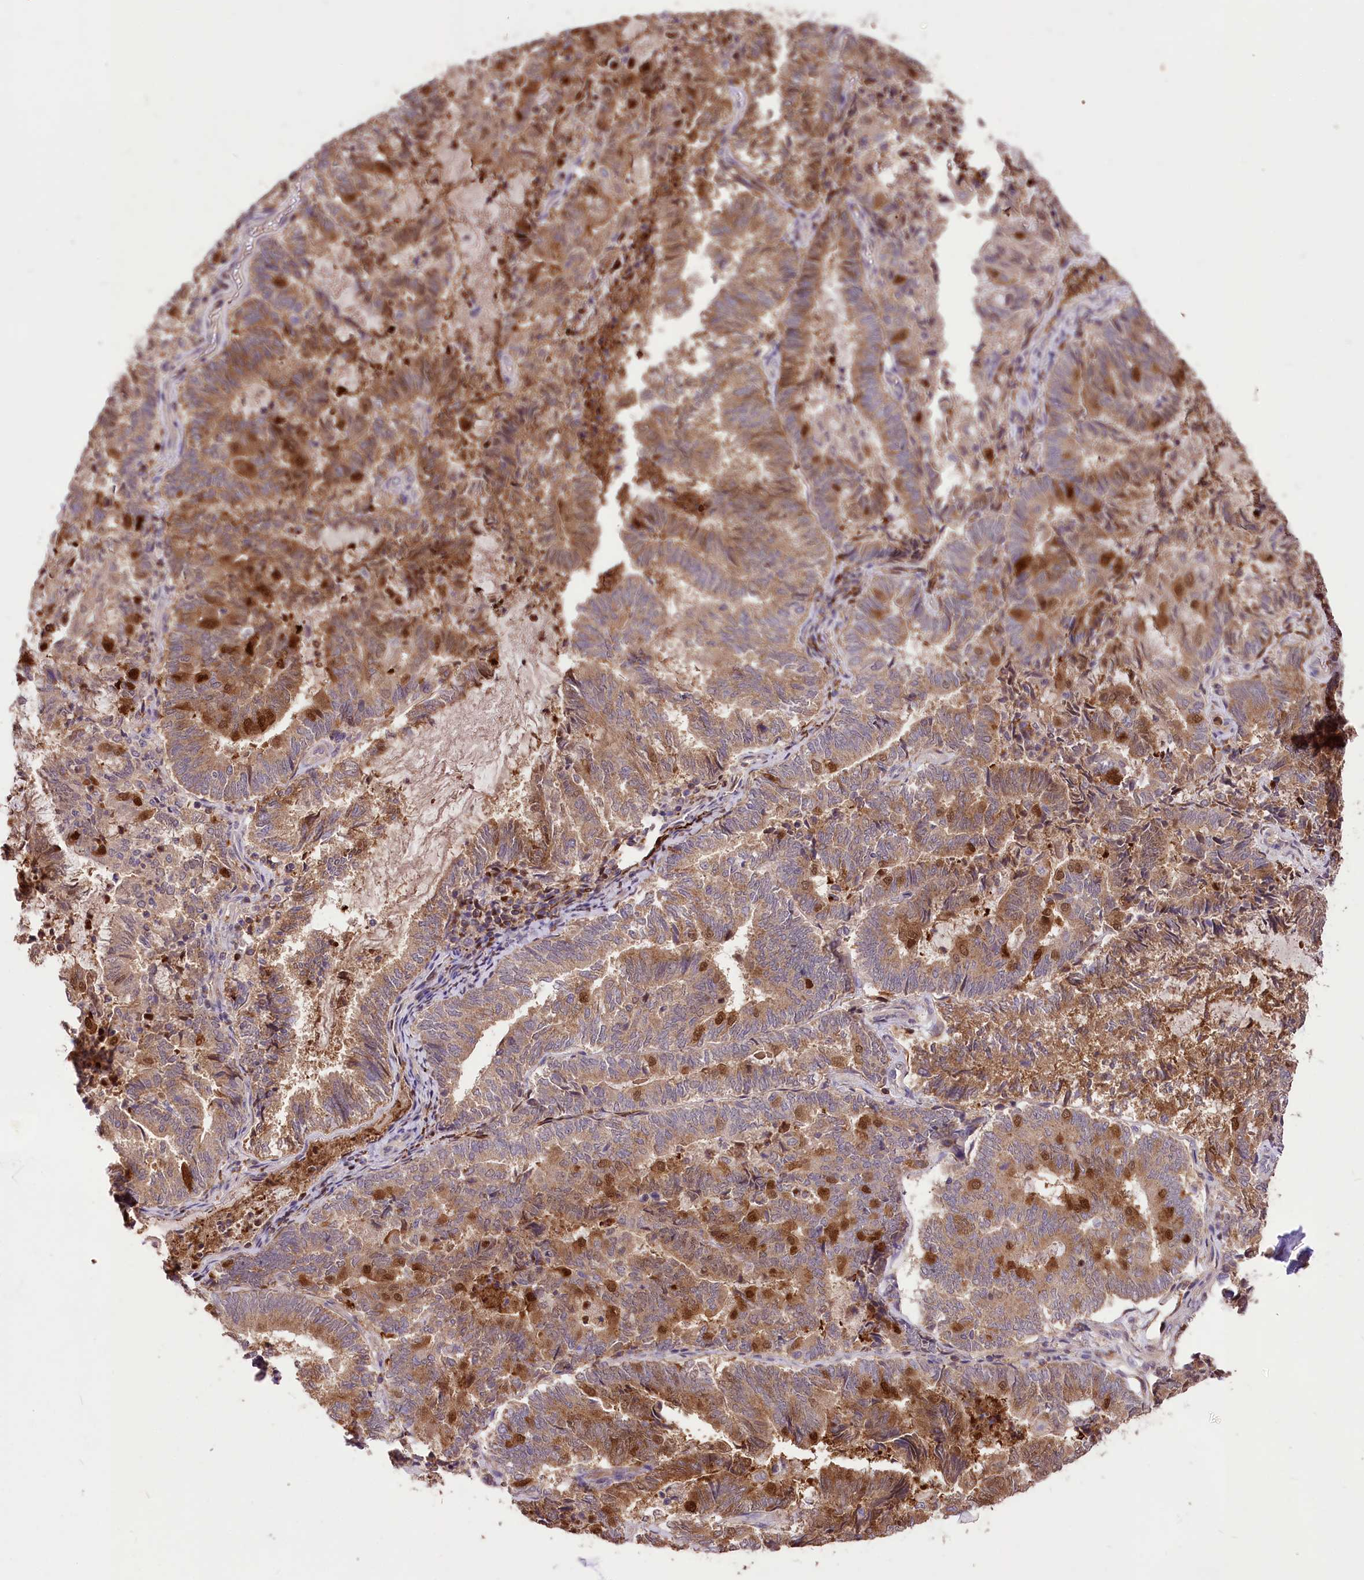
{"staining": {"intensity": "moderate", "quantity": ">75%", "location": "cytoplasmic/membranous,nuclear"}, "tissue": "endometrial cancer", "cell_type": "Tumor cells", "image_type": "cancer", "snomed": [{"axis": "morphology", "description": "Adenocarcinoma, NOS"}, {"axis": "topography", "description": "Endometrium"}], "caption": "Endometrial cancer (adenocarcinoma) stained with a protein marker demonstrates moderate staining in tumor cells.", "gene": "SERGEF", "patient": {"sex": "female", "age": 80}}